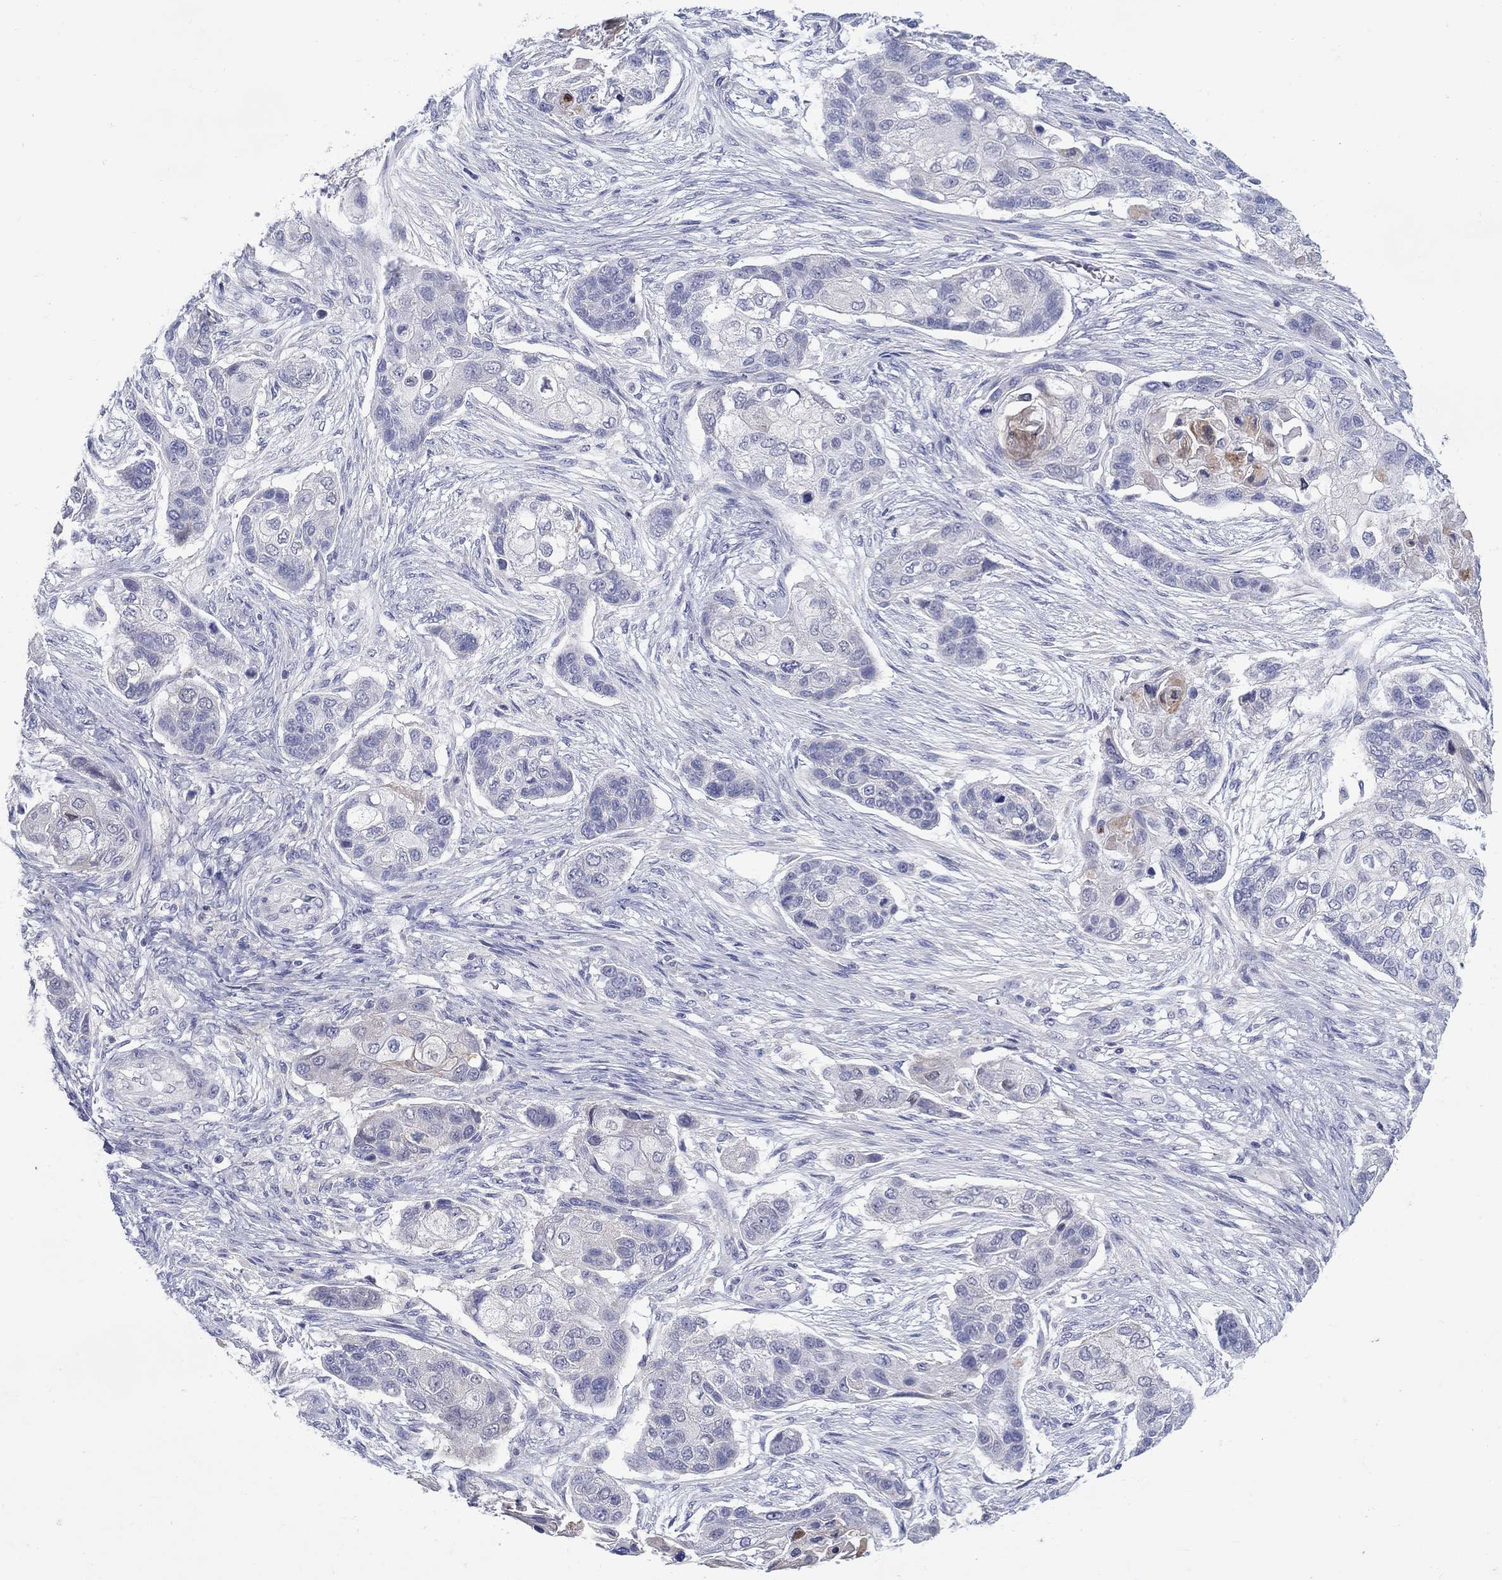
{"staining": {"intensity": "negative", "quantity": "none", "location": "none"}, "tissue": "lung cancer", "cell_type": "Tumor cells", "image_type": "cancer", "snomed": [{"axis": "morphology", "description": "Squamous cell carcinoma, NOS"}, {"axis": "topography", "description": "Lung"}], "caption": "Immunohistochemistry histopathology image of neoplastic tissue: human lung cancer stained with DAB shows no significant protein positivity in tumor cells. (DAB (3,3'-diaminobenzidine) immunohistochemistry (IHC) with hematoxylin counter stain).", "gene": "ABCA4", "patient": {"sex": "male", "age": 69}}